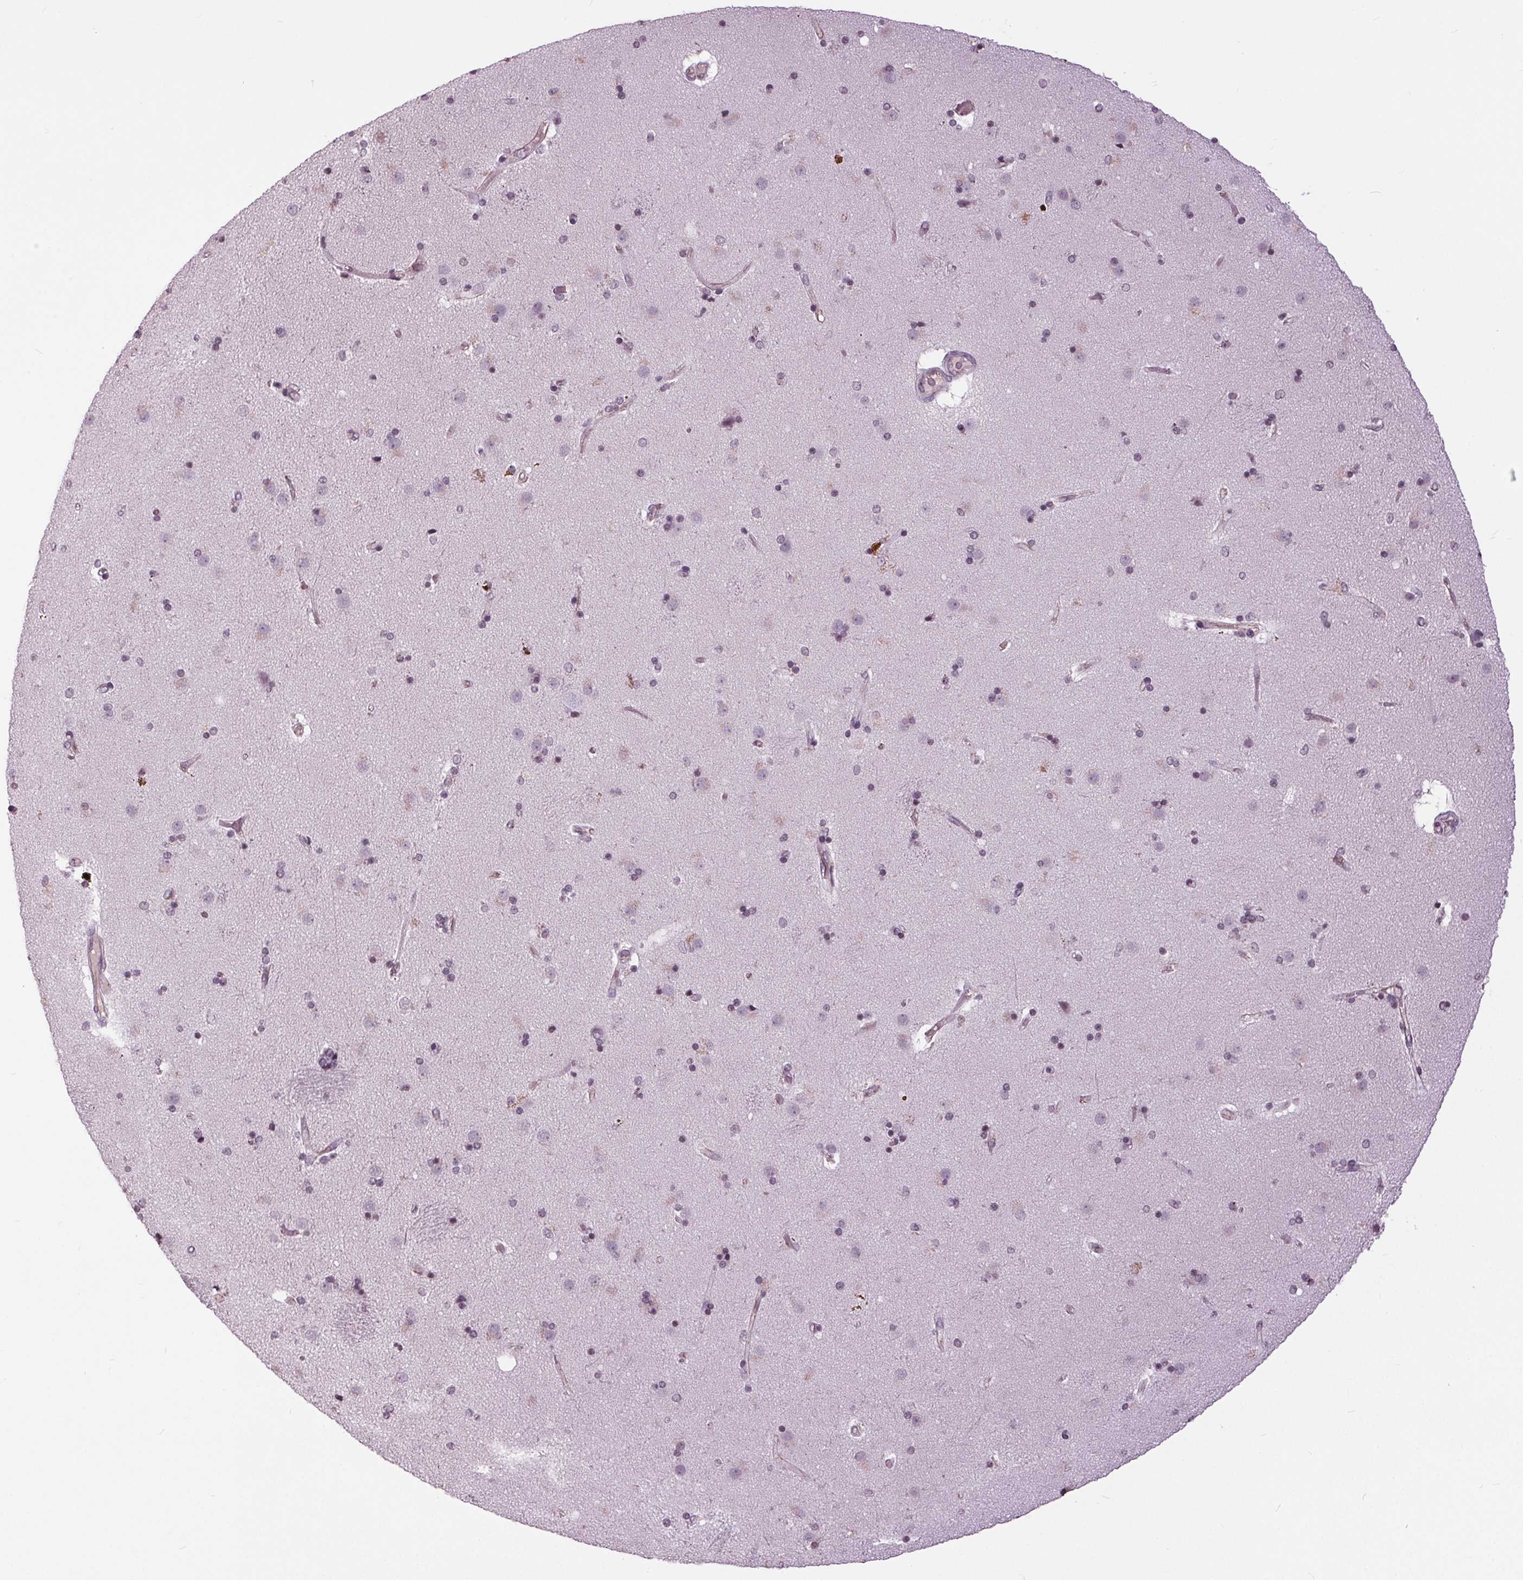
{"staining": {"intensity": "negative", "quantity": "none", "location": "none"}, "tissue": "caudate", "cell_type": "Glial cells", "image_type": "normal", "snomed": [{"axis": "morphology", "description": "Normal tissue, NOS"}, {"axis": "topography", "description": "Lateral ventricle wall"}], "caption": "Histopathology image shows no significant protein expression in glial cells of unremarkable caudate. (DAB (3,3'-diaminobenzidine) IHC visualized using brightfield microscopy, high magnification).", "gene": "SLC9A4", "patient": {"sex": "female", "age": 71}}